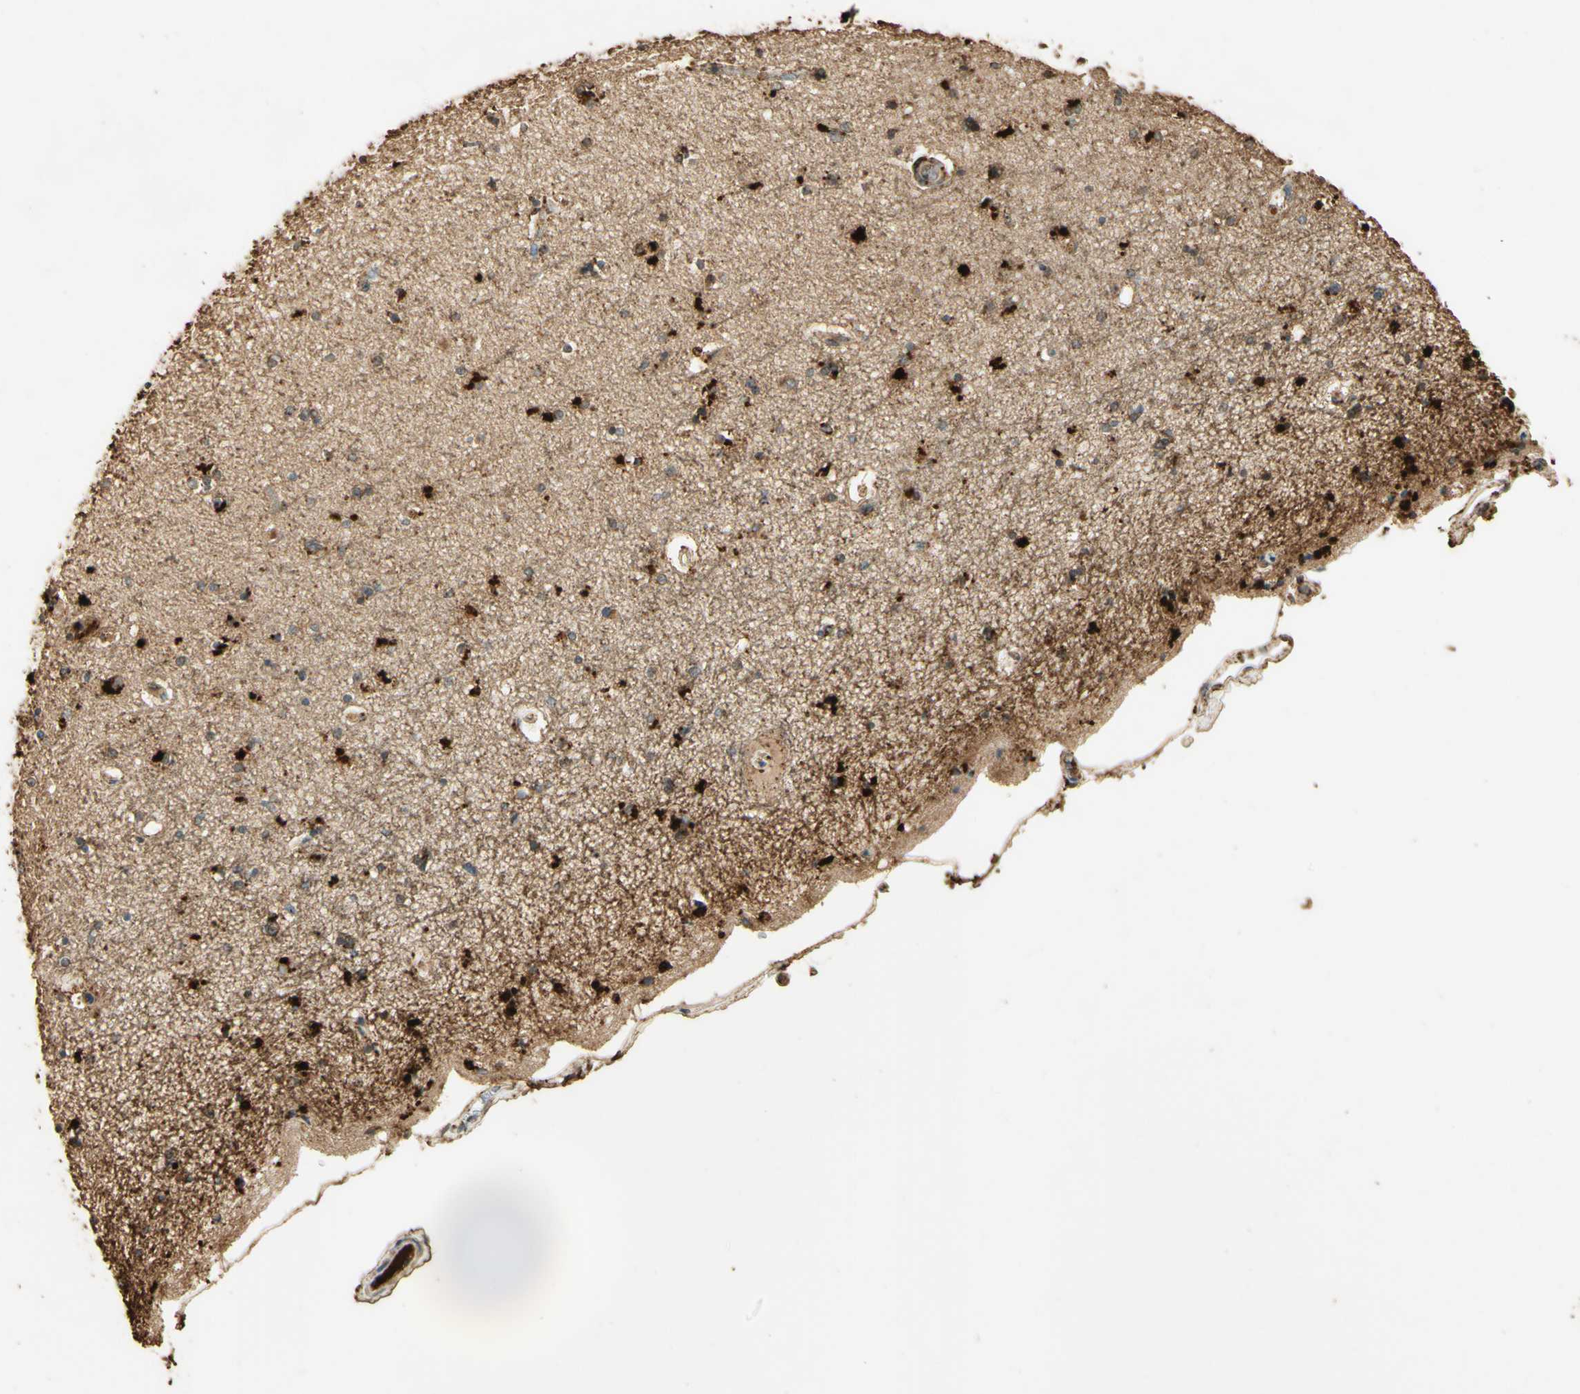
{"staining": {"intensity": "strong", "quantity": "25%-75%", "location": "cytoplasmic/membranous"}, "tissue": "hippocampus", "cell_type": "Glial cells", "image_type": "normal", "snomed": [{"axis": "morphology", "description": "Normal tissue, NOS"}, {"axis": "topography", "description": "Hippocampus"}], "caption": "Glial cells show strong cytoplasmic/membranous positivity in about 25%-75% of cells in benign hippocampus. Immunohistochemistry stains the protein of interest in brown and the nuclei are stained blue.", "gene": "ARHGEF17", "patient": {"sex": "female", "age": 54}}